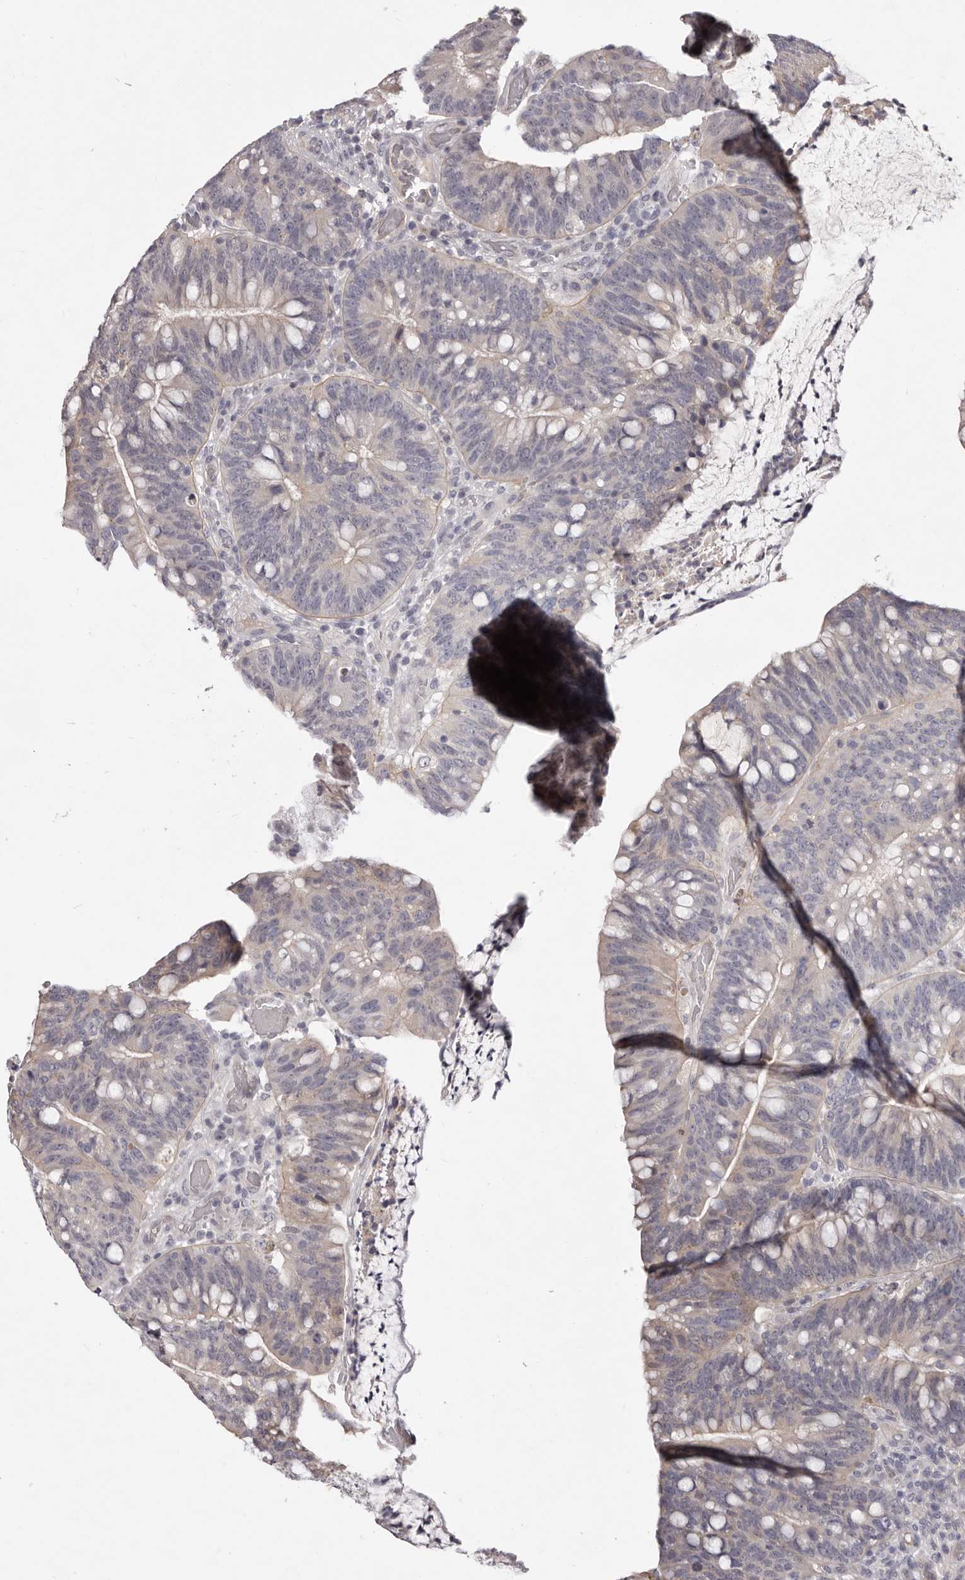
{"staining": {"intensity": "negative", "quantity": "none", "location": "none"}, "tissue": "colorectal cancer", "cell_type": "Tumor cells", "image_type": "cancer", "snomed": [{"axis": "morphology", "description": "Adenocarcinoma, NOS"}, {"axis": "topography", "description": "Colon"}], "caption": "High magnification brightfield microscopy of colorectal cancer stained with DAB (3,3'-diaminobenzidine) (brown) and counterstained with hematoxylin (blue): tumor cells show no significant staining.", "gene": "GARNL3", "patient": {"sex": "female", "age": 66}}